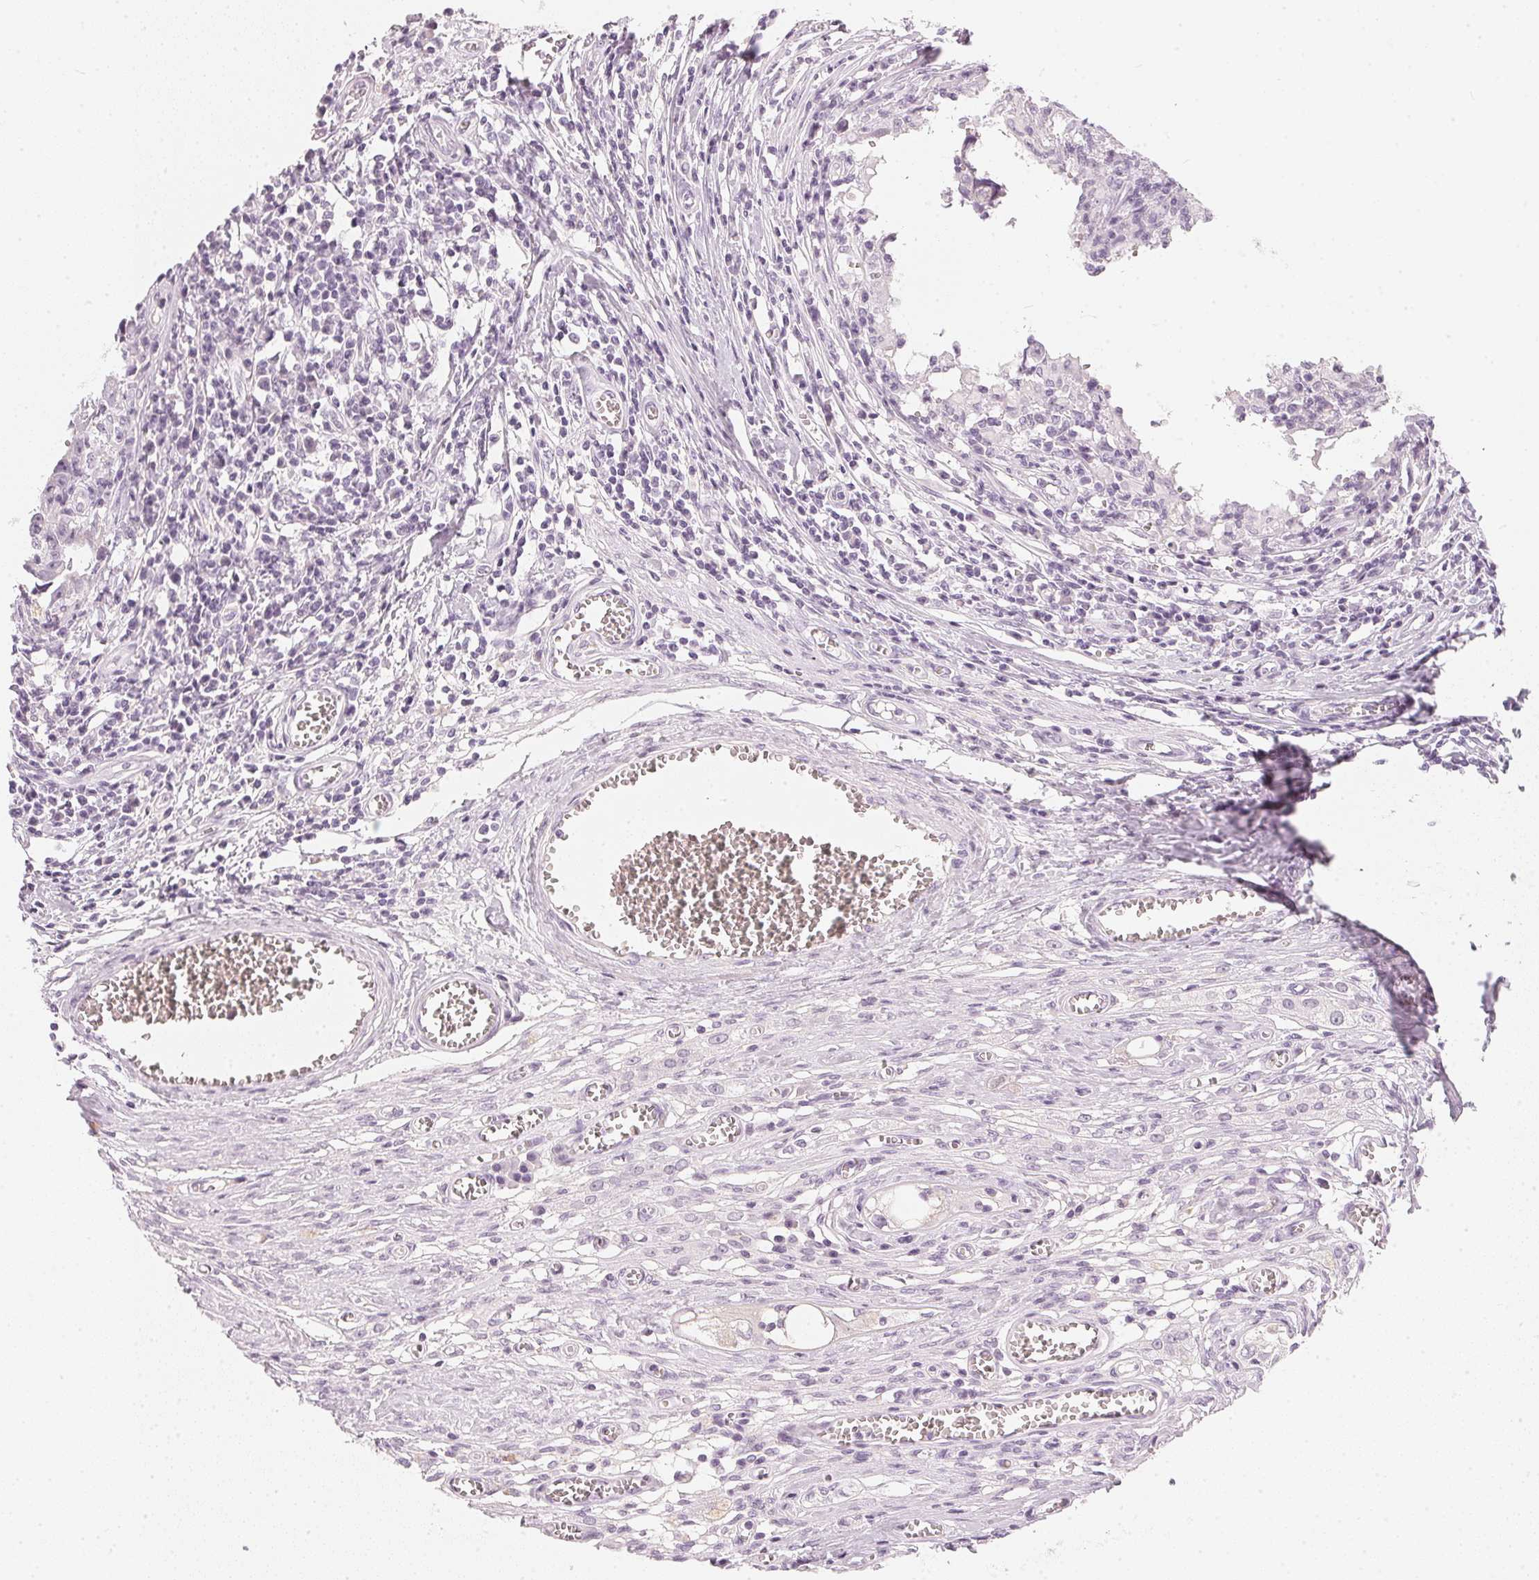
{"staining": {"intensity": "negative", "quantity": "none", "location": "none"}, "tissue": "testis cancer", "cell_type": "Tumor cells", "image_type": "cancer", "snomed": [{"axis": "morphology", "description": "Carcinoma, Embryonal, NOS"}, {"axis": "topography", "description": "Testis"}], "caption": "There is no significant staining in tumor cells of embryonal carcinoma (testis). The staining was performed using DAB to visualize the protein expression in brown, while the nuclei were stained in blue with hematoxylin (Magnification: 20x).", "gene": "CHST4", "patient": {"sex": "male", "age": 36}}